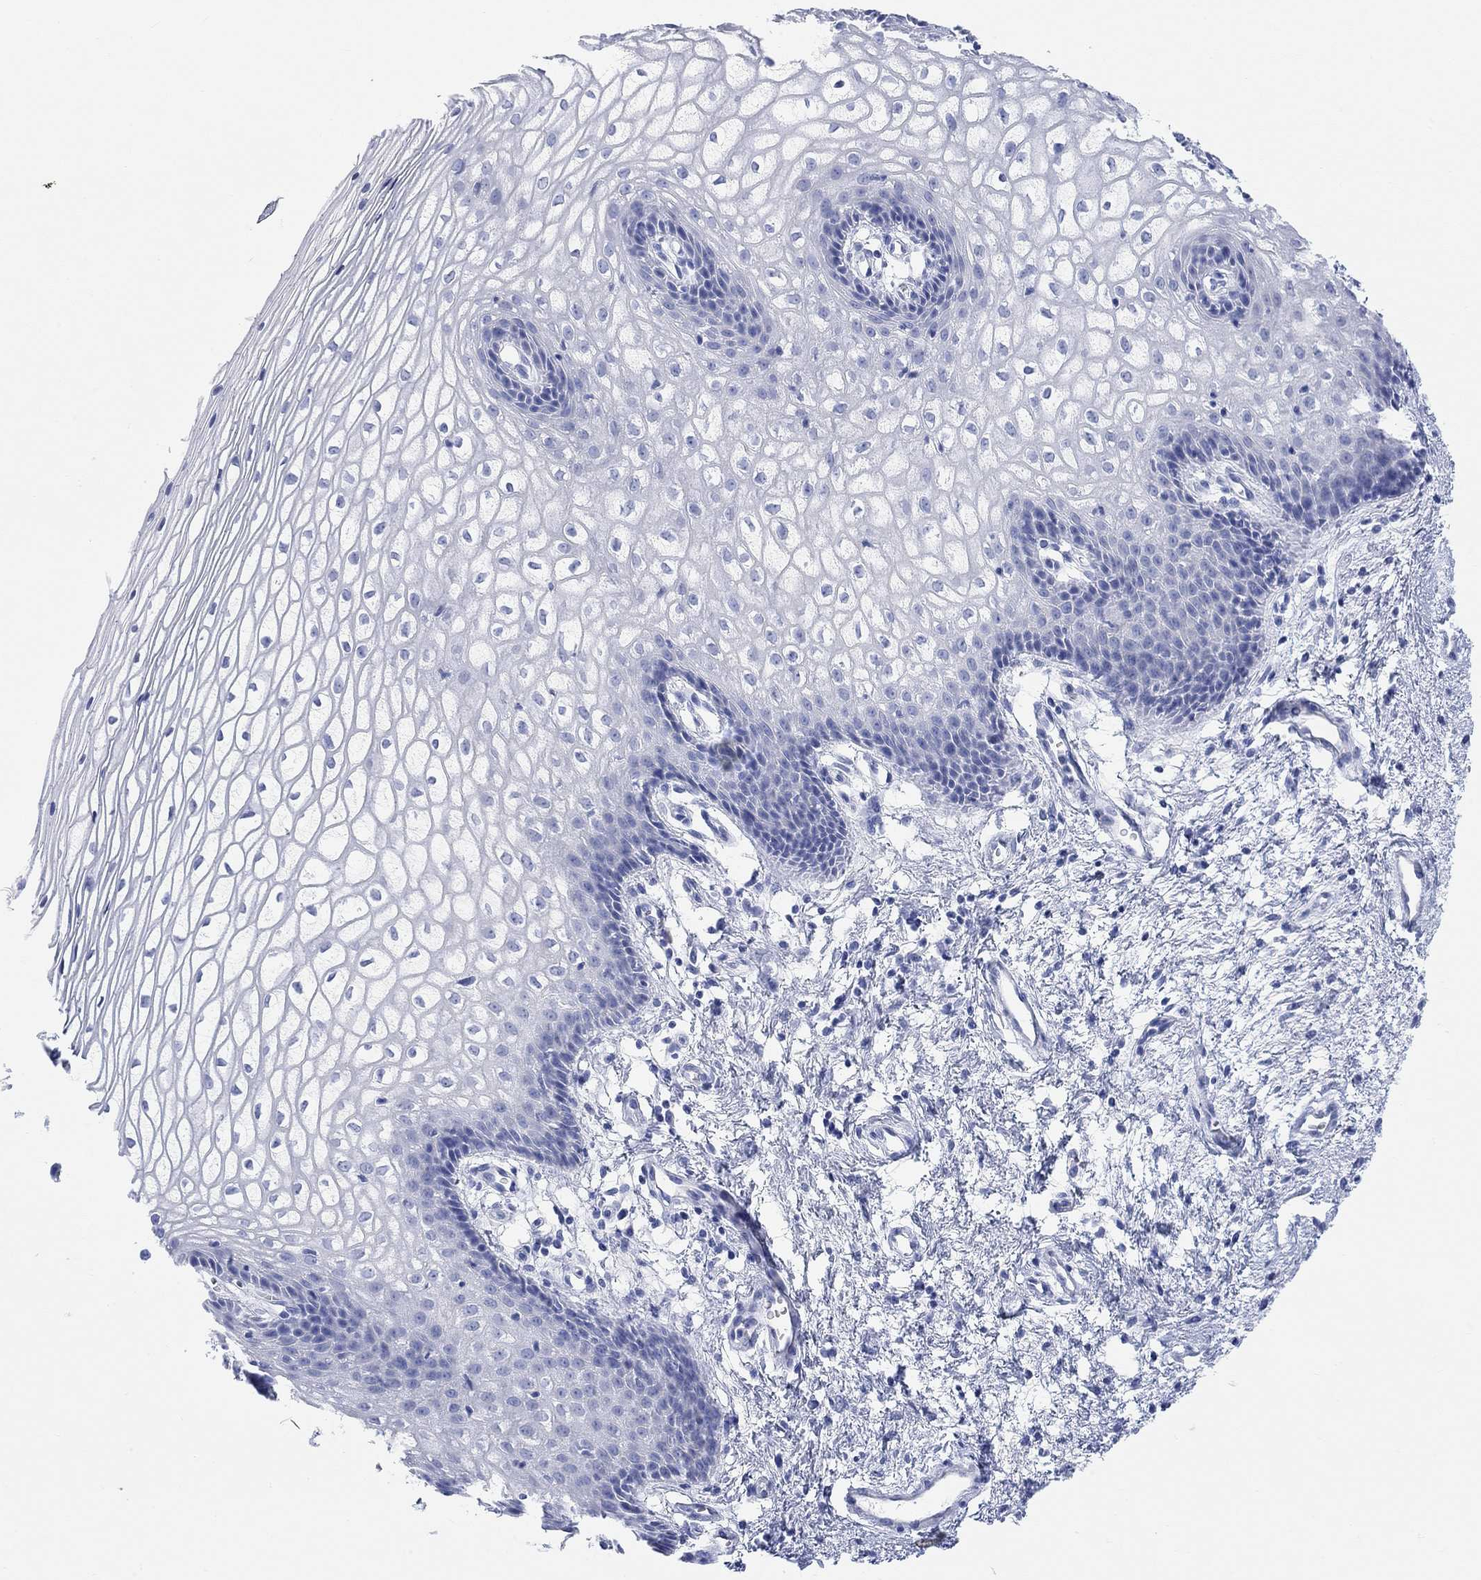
{"staining": {"intensity": "negative", "quantity": "none", "location": "none"}, "tissue": "vagina", "cell_type": "Squamous epithelial cells", "image_type": "normal", "snomed": [{"axis": "morphology", "description": "Normal tissue, NOS"}, {"axis": "topography", "description": "Vagina"}], "caption": "DAB immunohistochemical staining of unremarkable vagina demonstrates no significant expression in squamous epithelial cells.", "gene": "XIRP2", "patient": {"sex": "female", "age": 34}}